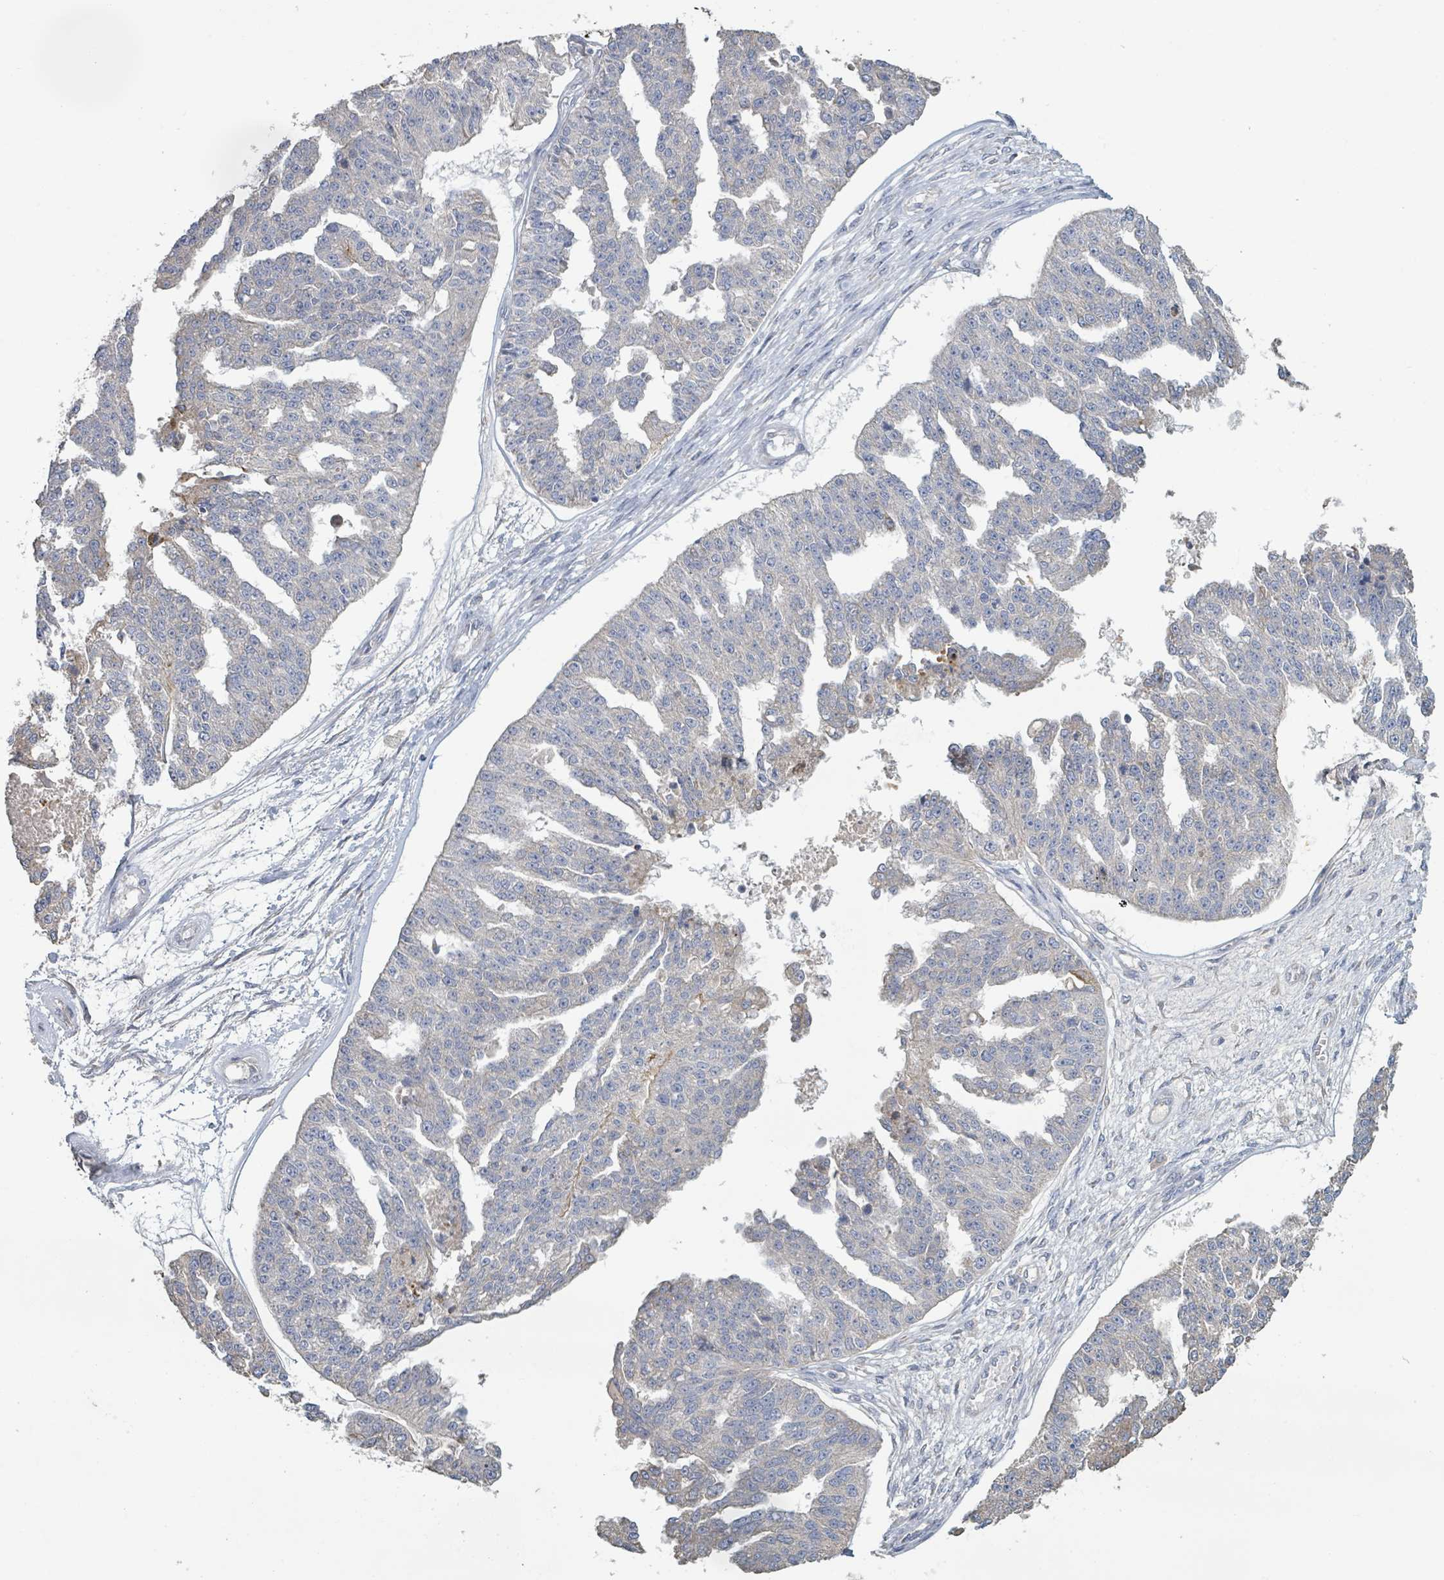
{"staining": {"intensity": "weak", "quantity": "<25%", "location": "cytoplasmic/membranous"}, "tissue": "ovarian cancer", "cell_type": "Tumor cells", "image_type": "cancer", "snomed": [{"axis": "morphology", "description": "Cystadenocarcinoma, serous, NOS"}, {"axis": "topography", "description": "Ovary"}], "caption": "A photomicrograph of human ovarian cancer (serous cystadenocarcinoma) is negative for staining in tumor cells. (Brightfield microscopy of DAB immunohistochemistry at high magnification).", "gene": "KCNS2", "patient": {"sex": "female", "age": 58}}